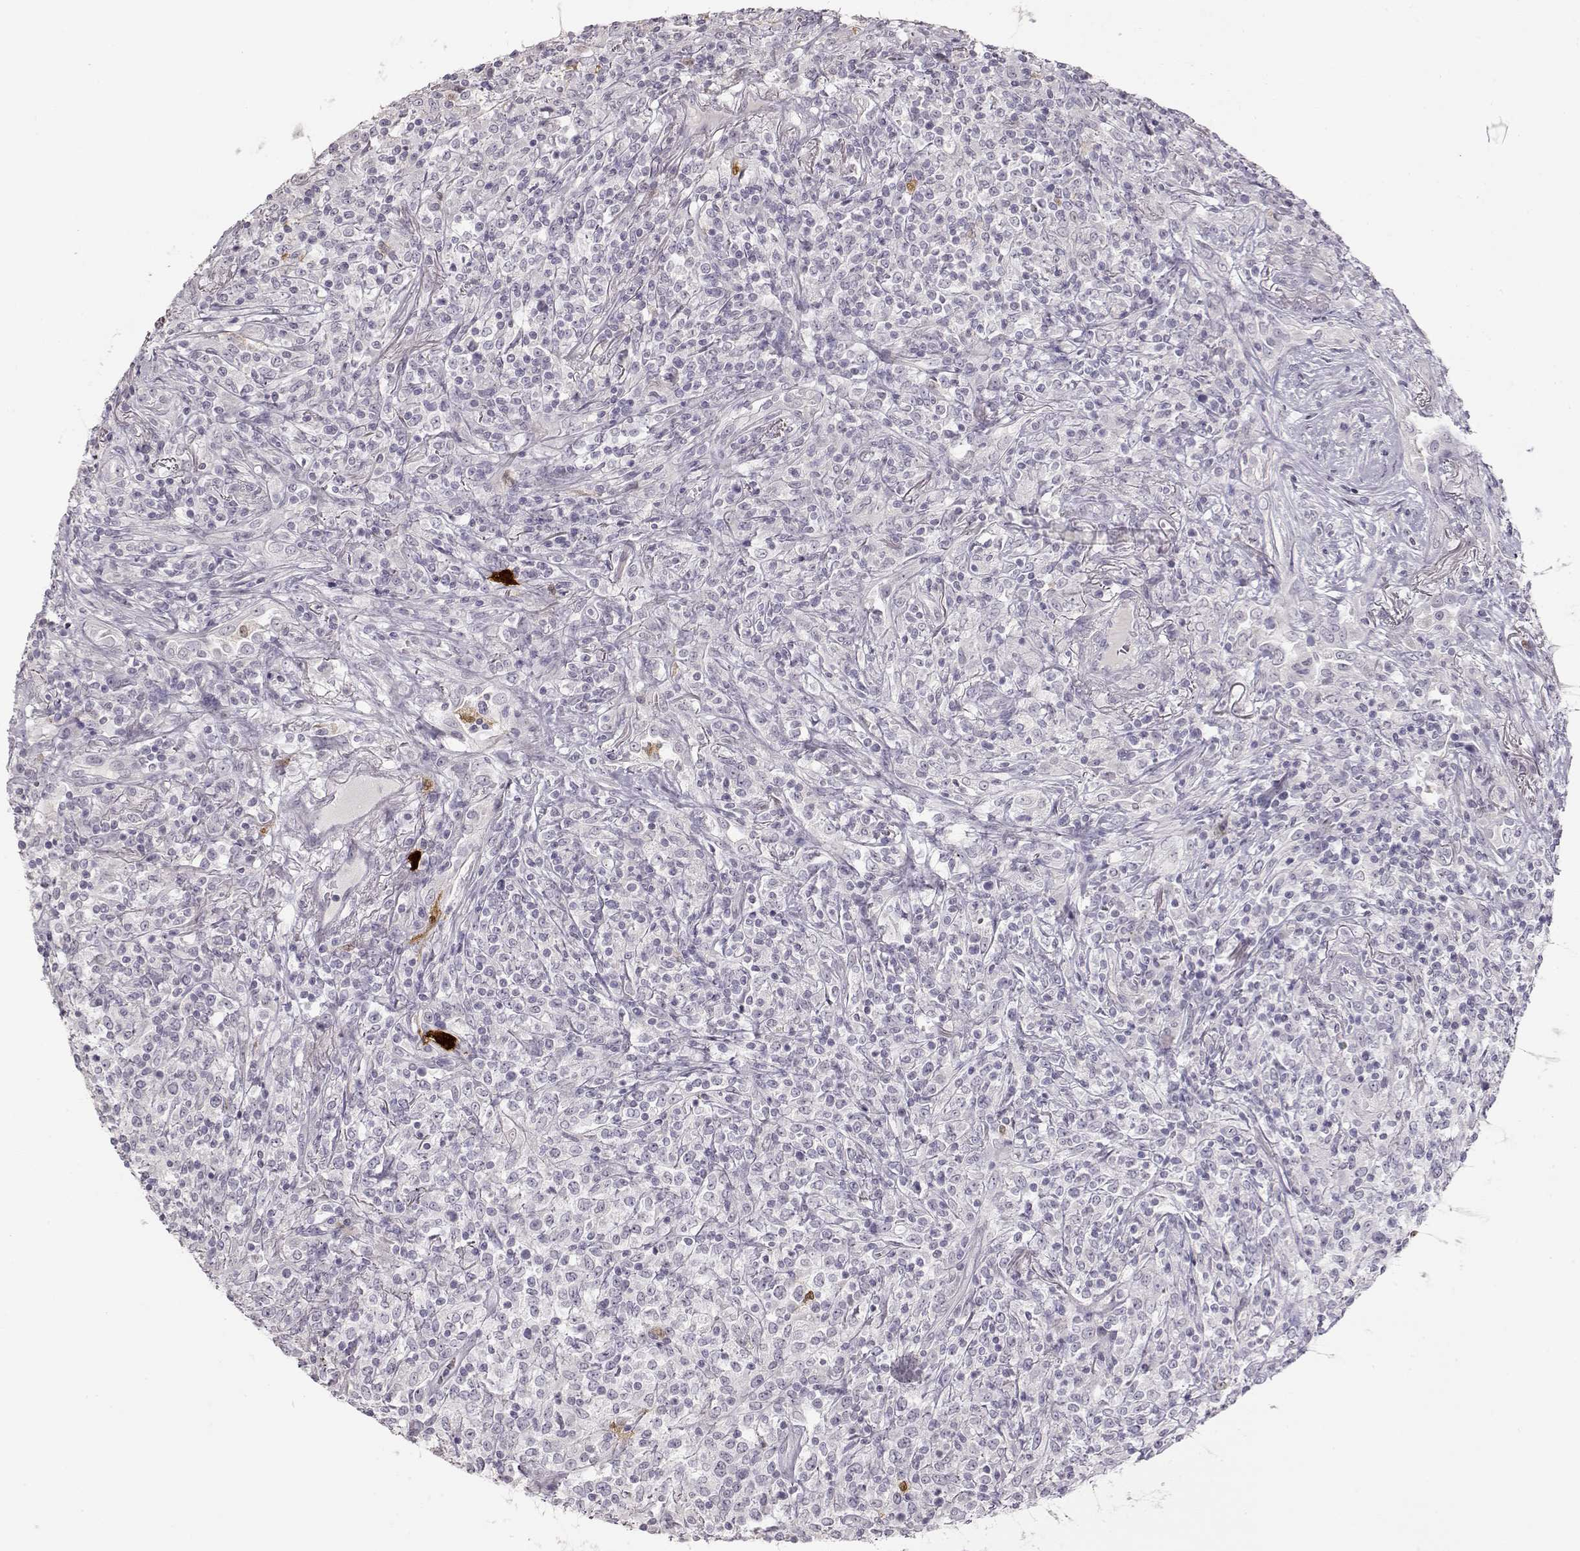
{"staining": {"intensity": "negative", "quantity": "none", "location": "none"}, "tissue": "lymphoma", "cell_type": "Tumor cells", "image_type": "cancer", "snomed": [{"axis": "morphology", "description": "Malignant lymphoma, non-Hodgkin's type, High grade"}, {"axis": "topography", "description": "Lung"}], "caption": "Tumor cells are negative for protein expression in human lymphoma.", "gene": "S100B", "patient": {"sex": "male", "age": 79}}